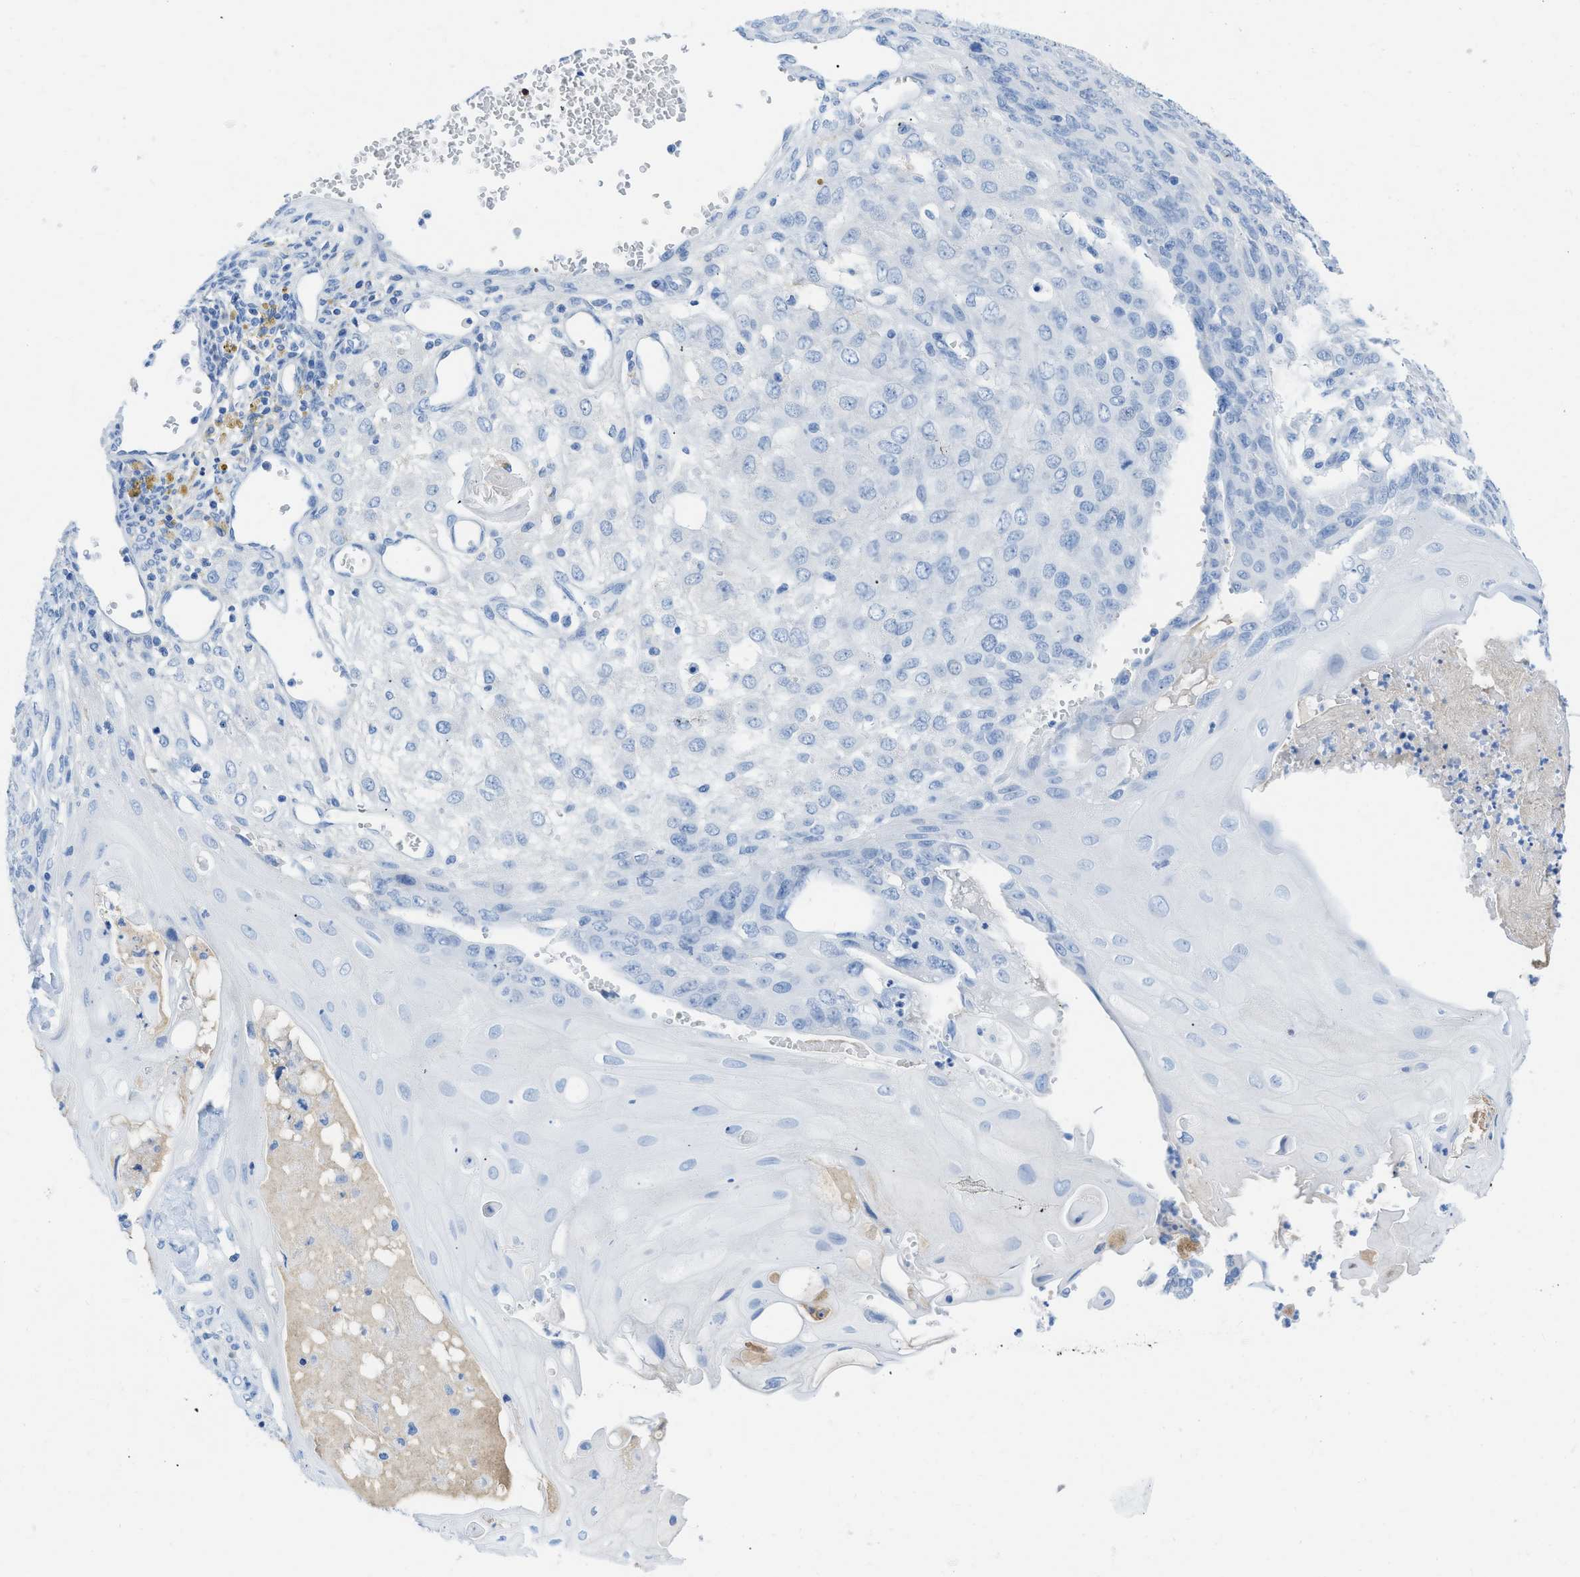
{"staining": {"intensity": "negative", "quantity": "none", "location": "none"}, "tissue": "endometrial cancer", "cell_type": "Tumor cells", "image_type": "cancer", "snomed": [{"axis": "morphology", "description": "Adenocarcinoma, NOS"}, {"axis": "topography", "description": "Endometrium"}], "caption": "DAB (3,3'-diaminobenzidine) immunohistochemical staining of human endometrial cancer (adenocarcinoma) demonstrates no significant positivity in tumor cells.", "gene": "COL3A1", "patient": {"sex": "female", "age": 32}}